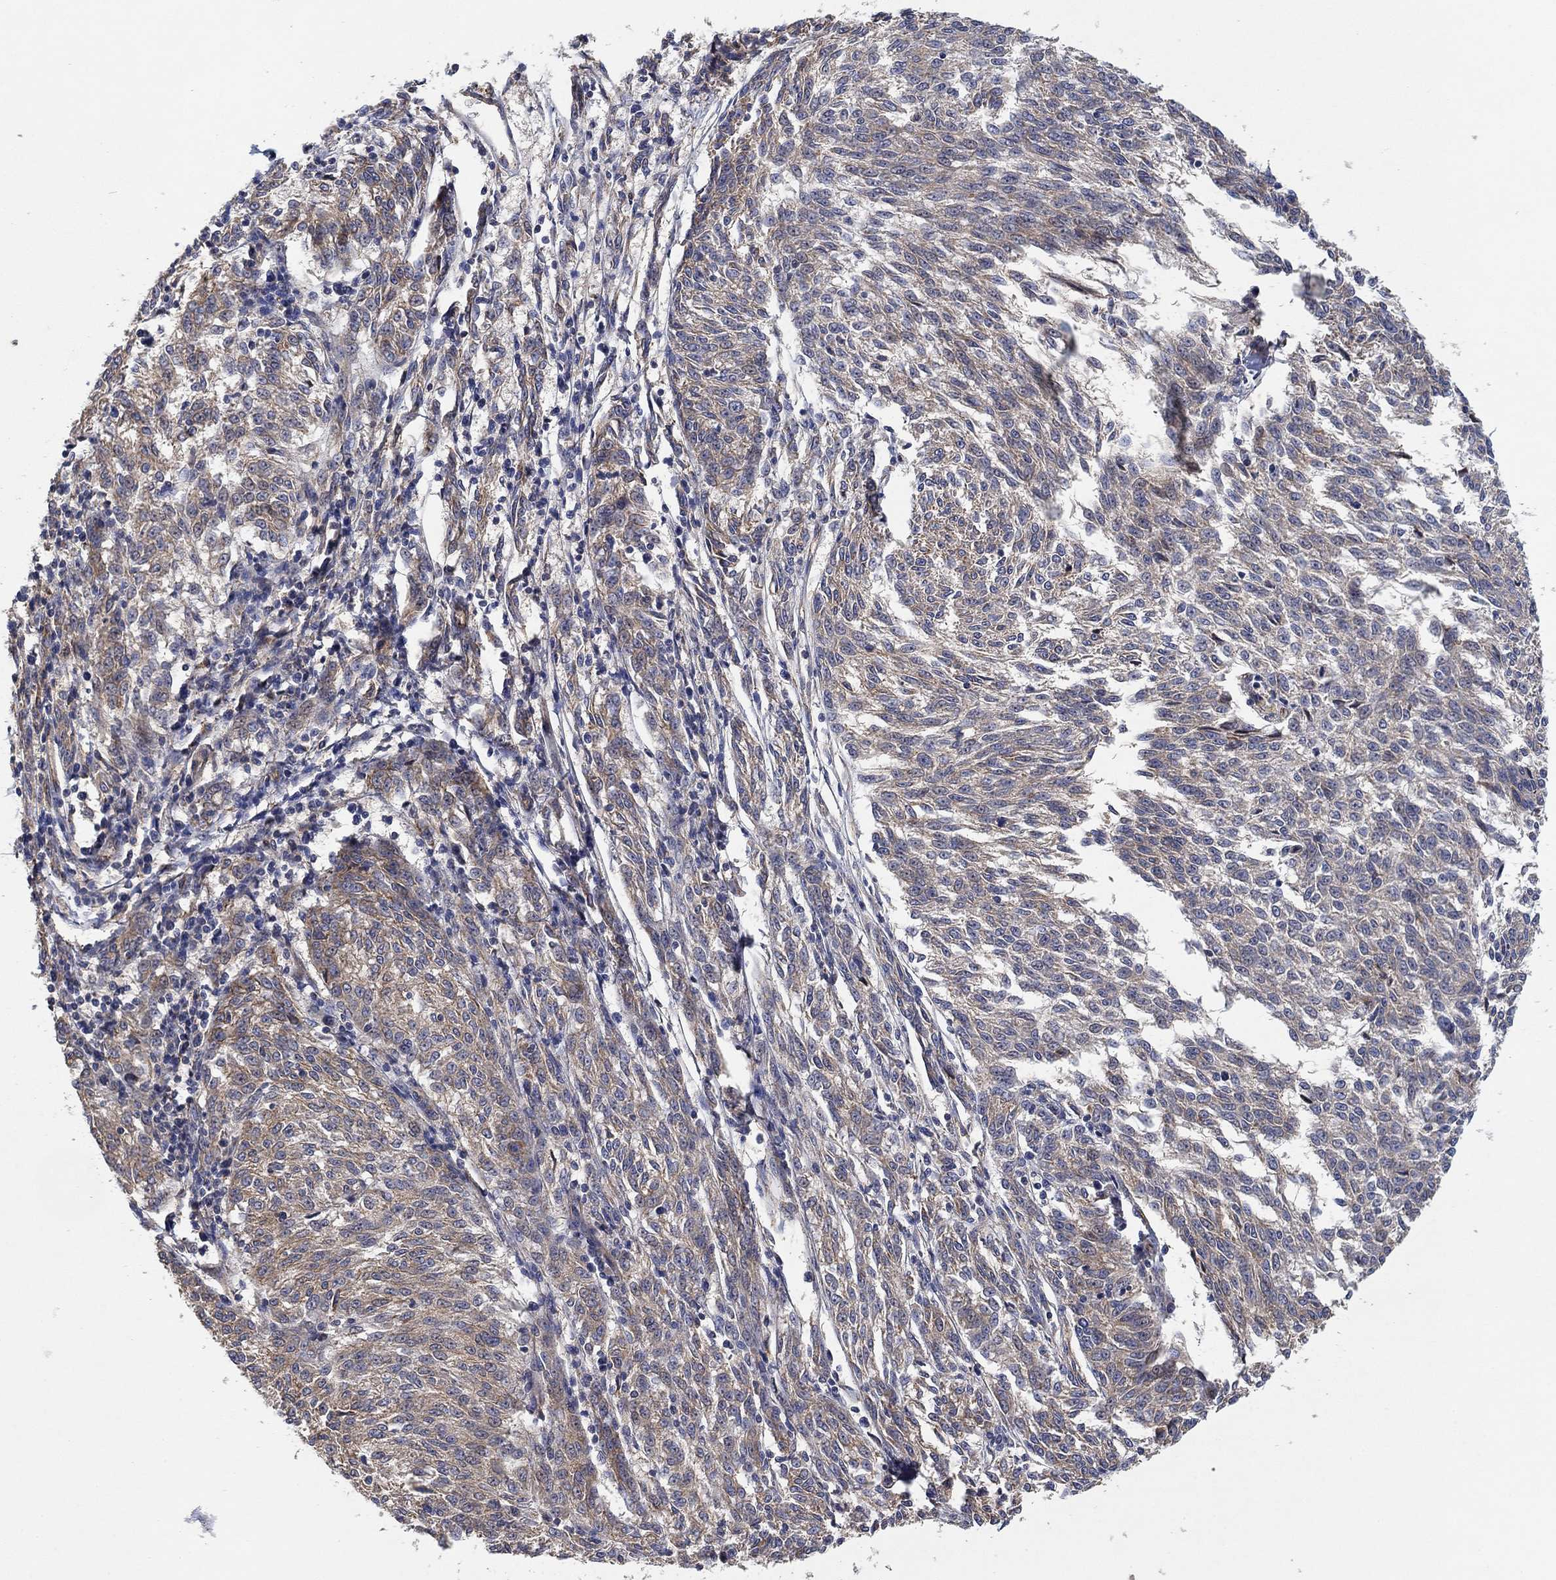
{"staining": {"intensity": "weak", "quantity": "25%-75%", "location": "cytoplasmic/membranous"}, "tissue": "melanoma", "cell_type": "Tumor cells", "image_type": "cancer", "snomed": [{"axis": "morphology", "description": "Malignant melanoma, NOS"}, {"axis": "topography", "description": "Skin"}], "caption": "IHC photomicrograph of neoplastic tissue: melanoma stained using immunohistochemistry shows low levels of weak protein expression localized specifically in the cytoplasmic/membranous of tumor cells, appearing as a cytoplasmic/membranous brown color.", "gene": "MCUR1", "patient": {"sex": "female", "age": 72}}